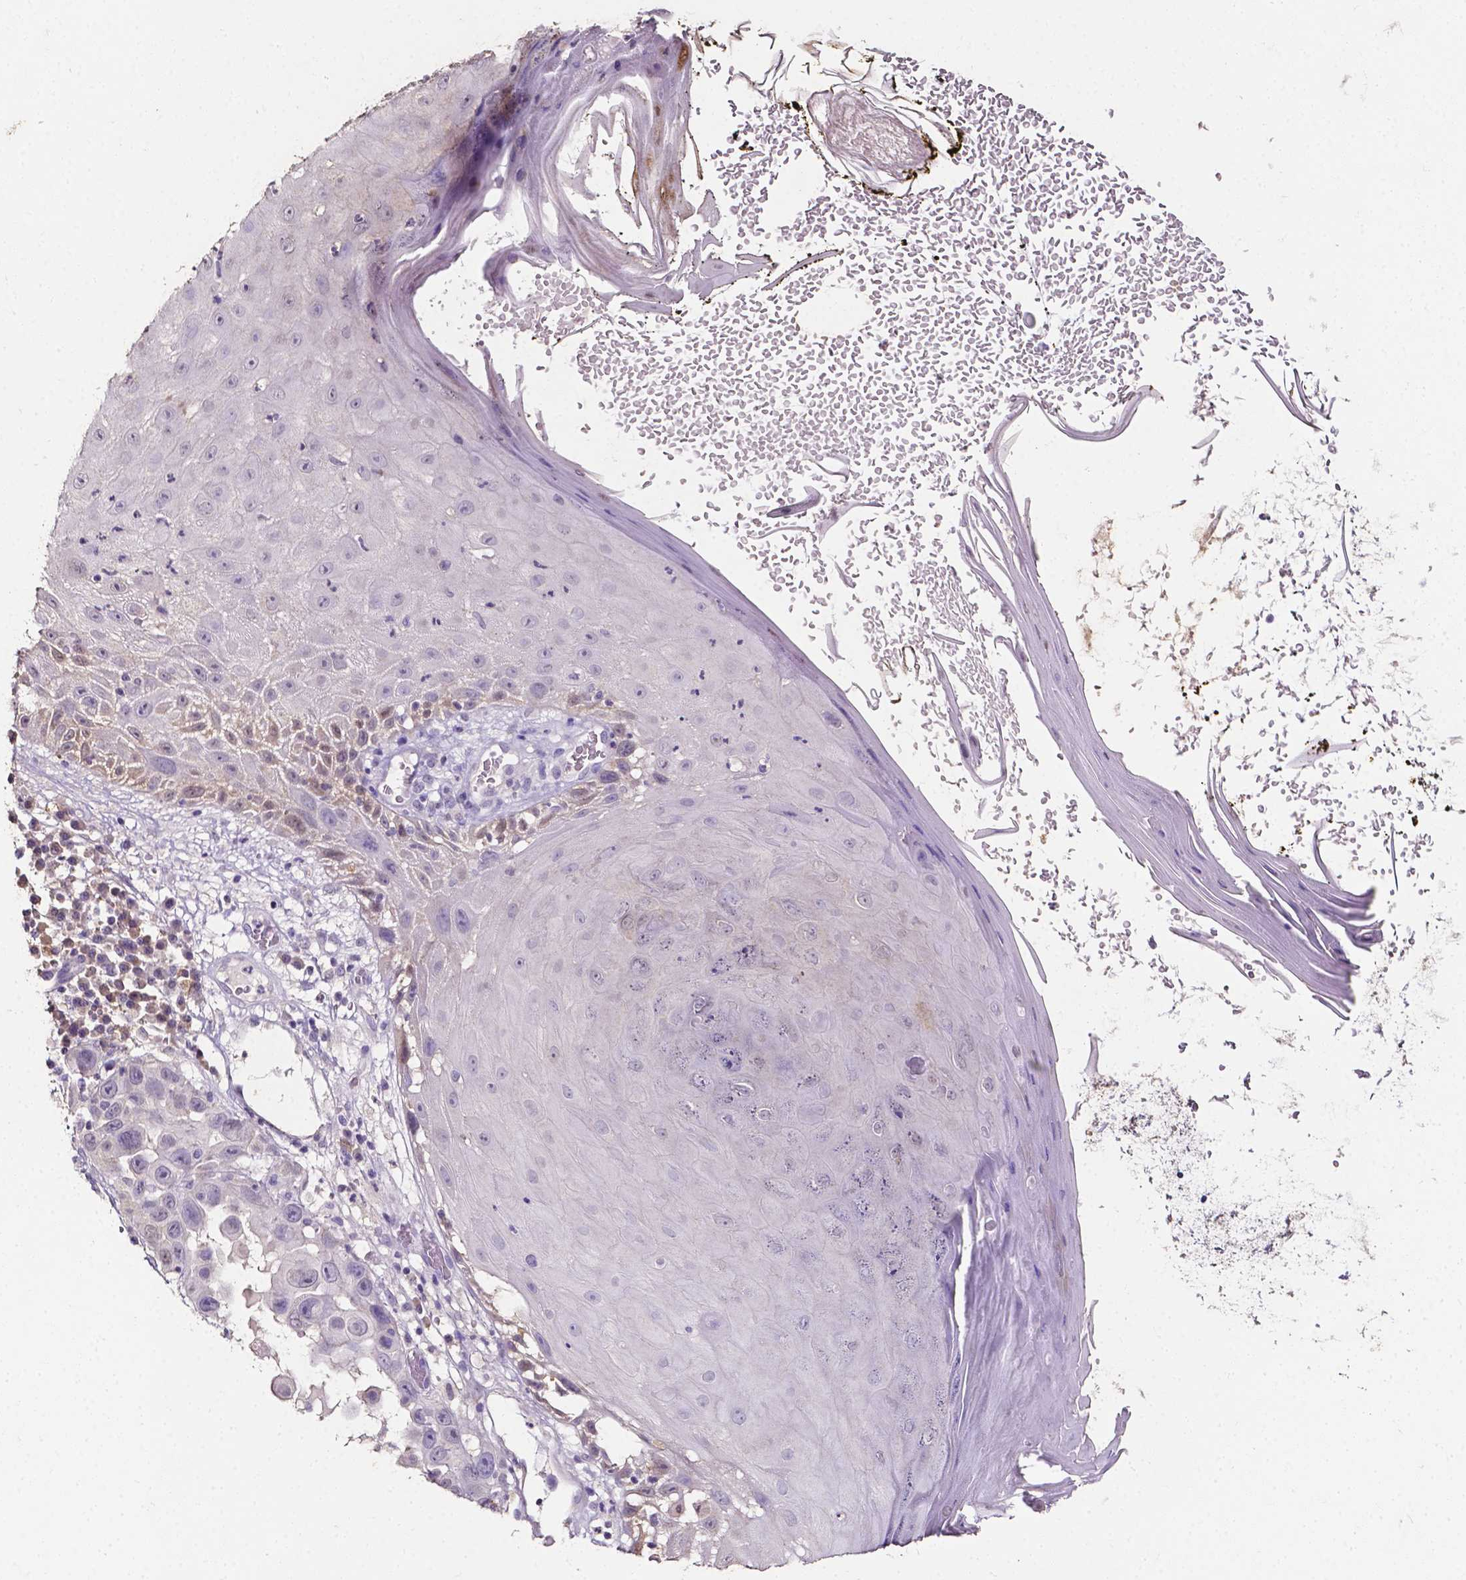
{"staining": {"intensity": "negative", "quantity": "none", "location": "none"}, "tissue": "skin cancer", "cell_type": "Tumor cells", "image_type": "cancer", "snomed": [{"axis": "morphology", "description": "Squamous cell carcinoma, NOS"}, {"axis": "topography", "description": "Skin"}], "caption": "This is a image of IHC staining of skin cancer (squamous cell carcinoma), which shows no expression in tumor cells.", "gene": "PSAT1", "patient": {"sex": "male", "age": 81}}